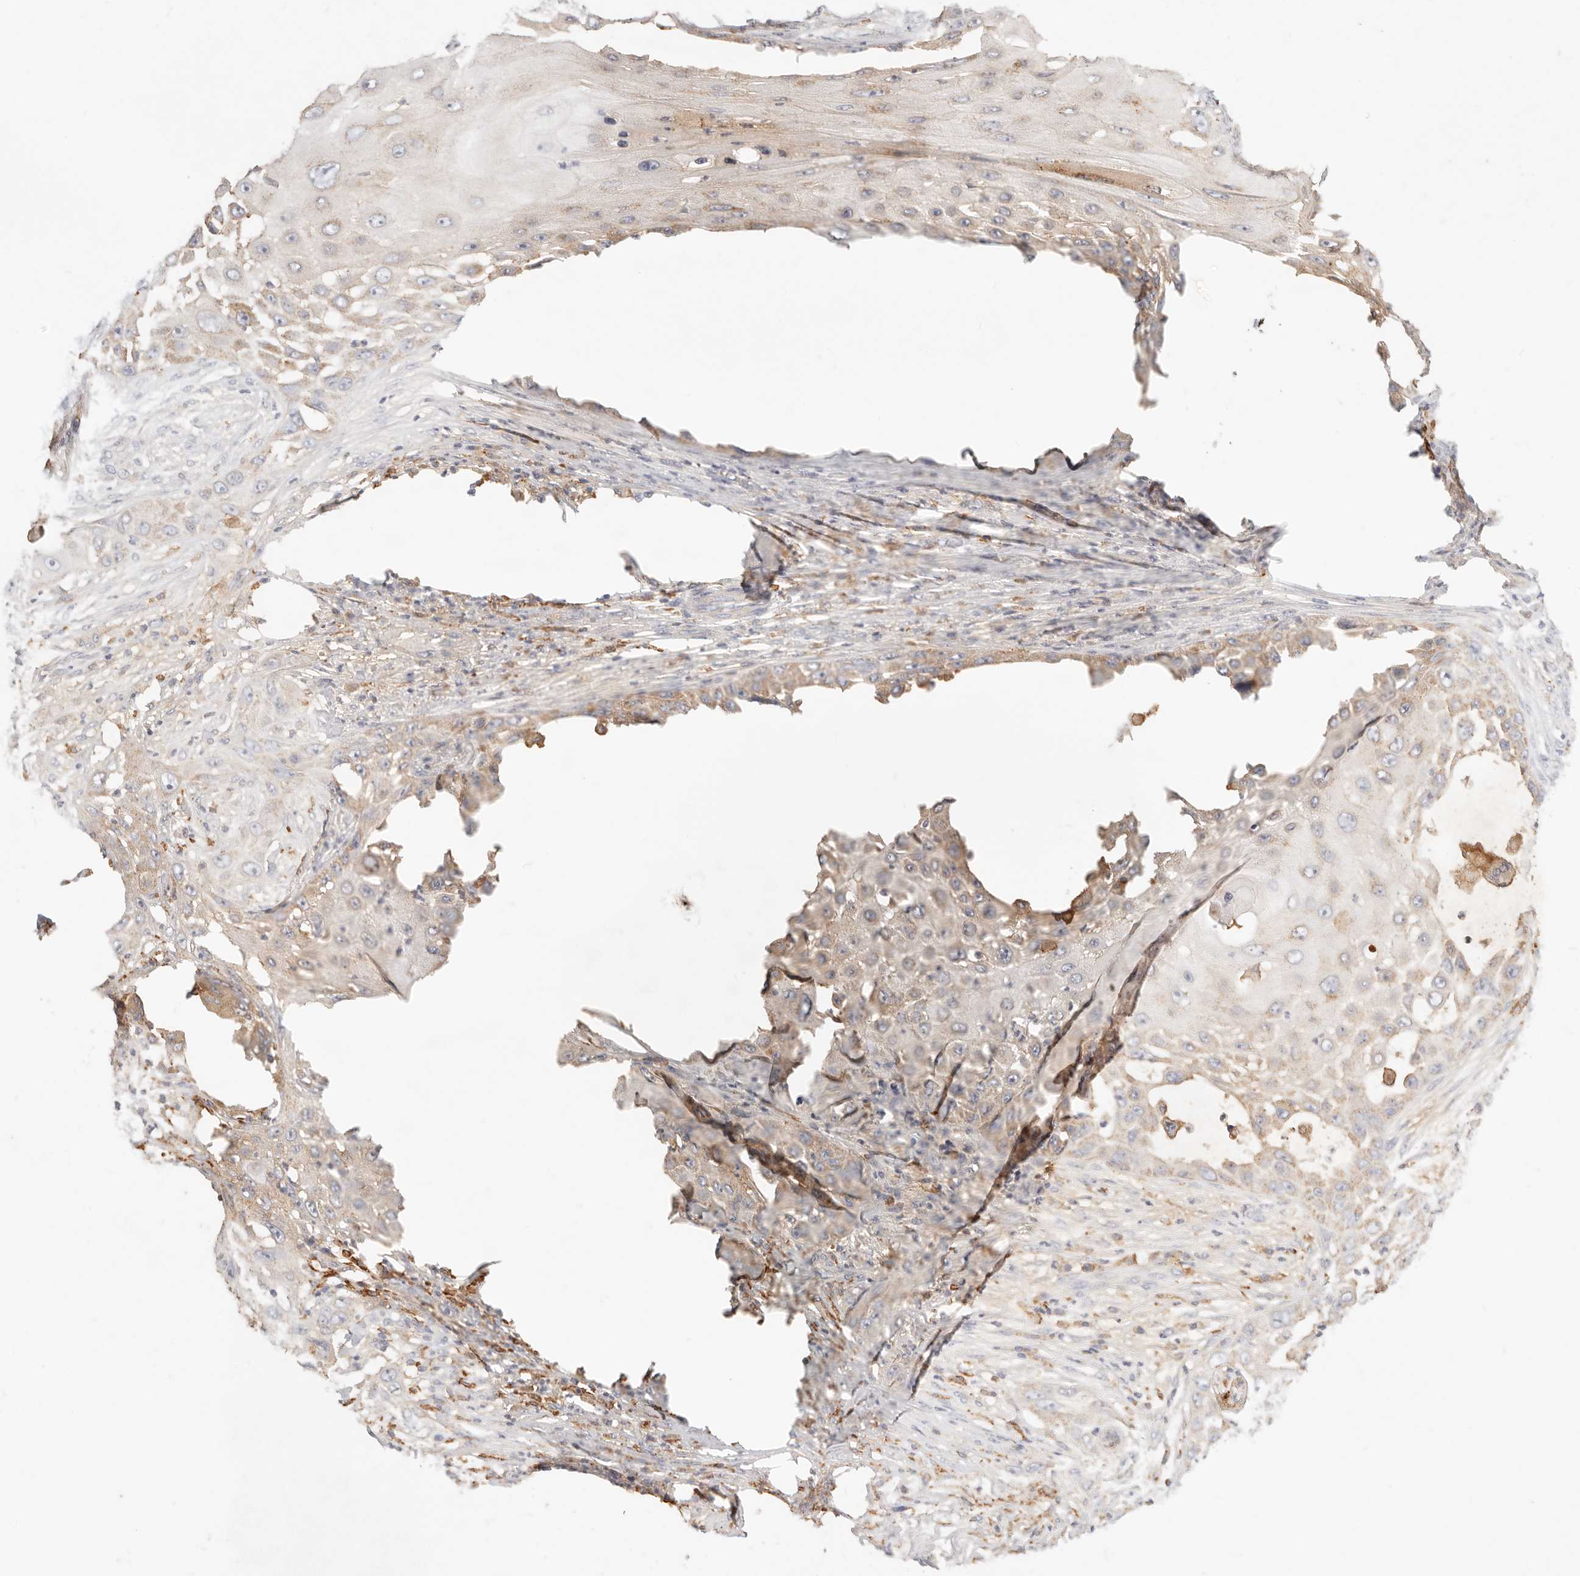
{"staining": {"intensity": "weak", "quantity": "25%-75%", "location": "cytoplasmic/membranous"}, "tissue": "skin cancer", "cell_type": "Tumor cells", "image_type": "cancer", "snomed": [{"axis": "morphology", "description": "Squamous cell carcinoma, NOS"}, {"axis": "topography", "description": "Skin"}], "caption": "Human skin cancer stained with a protein marker reveals weak staining in tumor cells.", "gene": "HK2", "patient": {"sex": "female", "age": 44}}